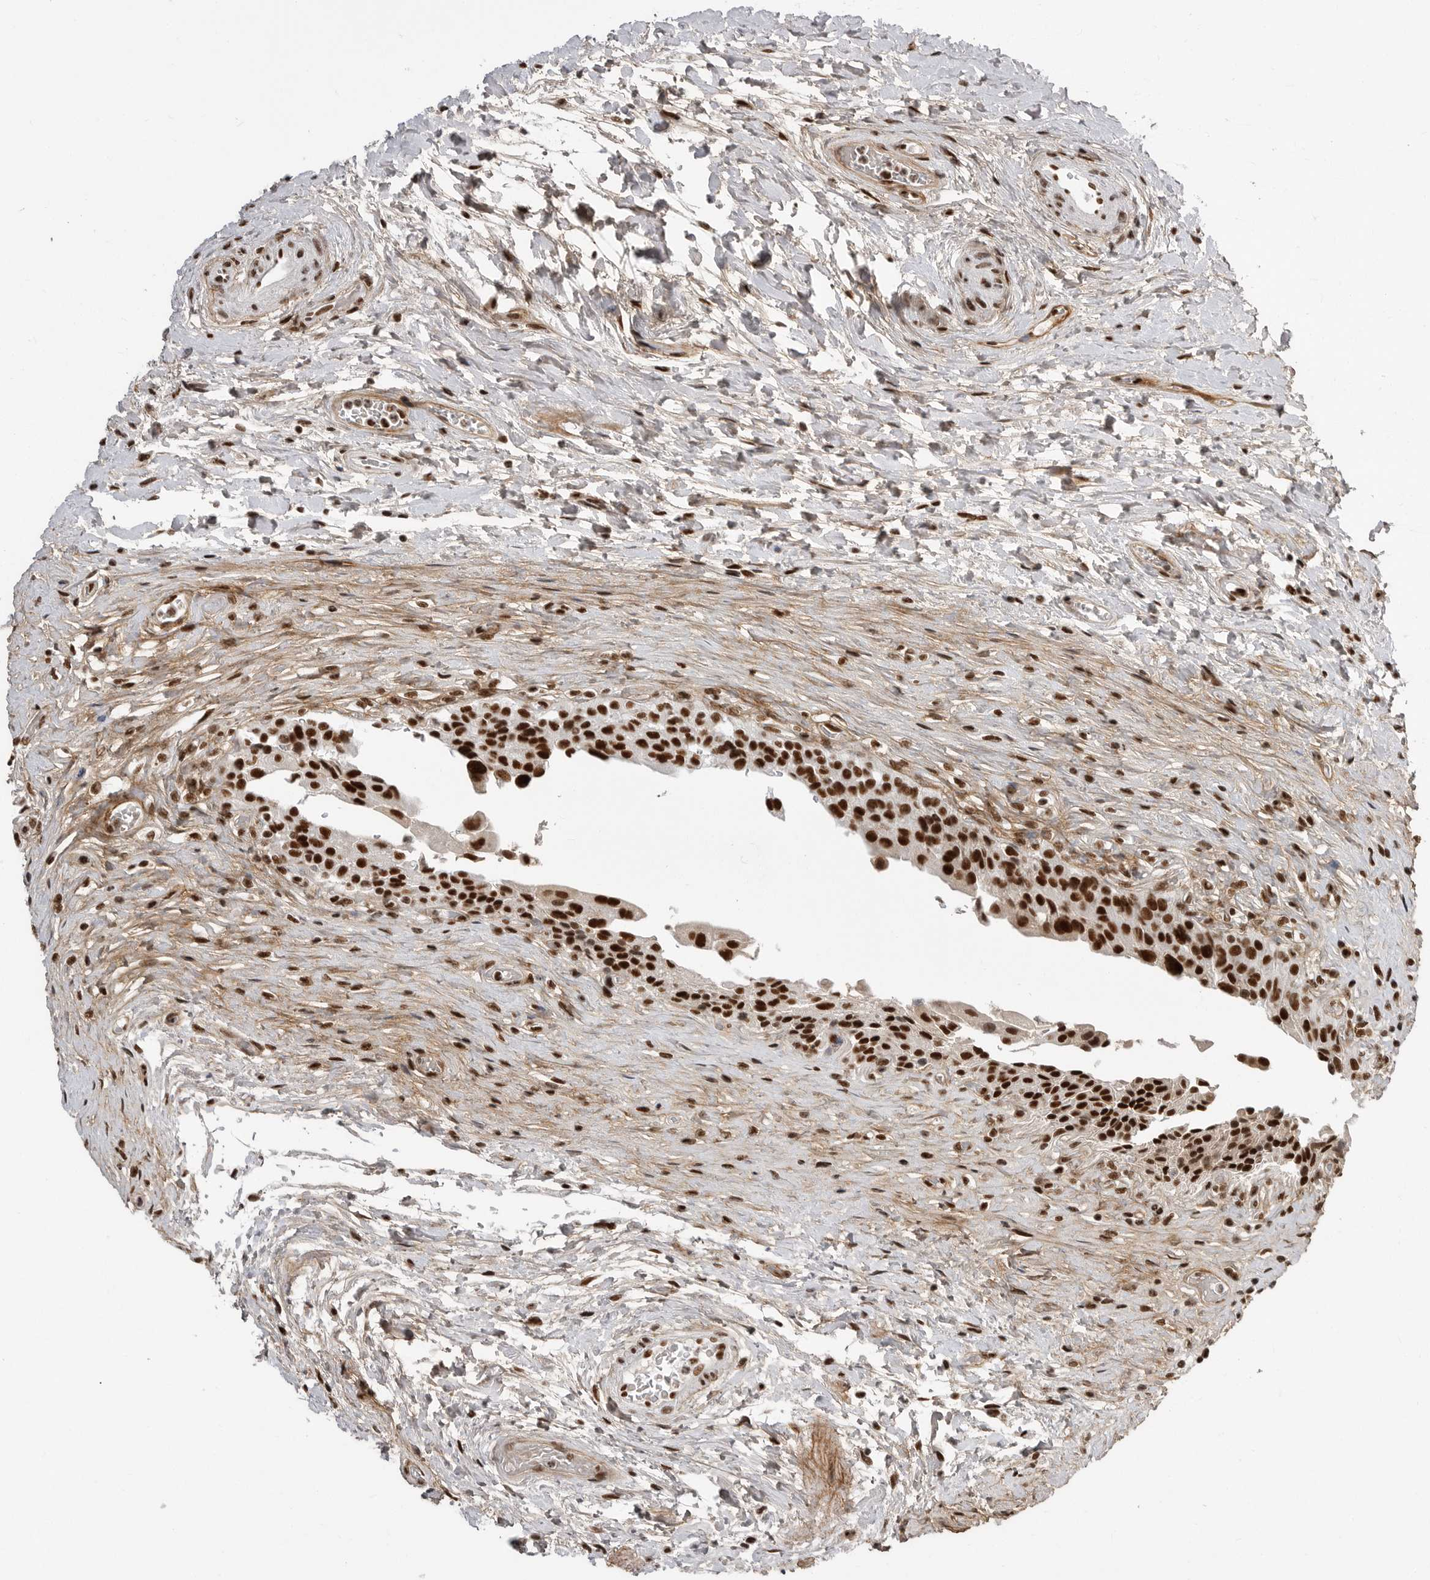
{"staining": {"intensity": "strong", "quantity": ">75%", "location": "nuclear"}, "tissue": "urinary bladder", "cell_type": "Urothelial cells", "image_type": "normal", "snomed": [{"axis": "morphology", "description": "Normal tissue, NOS"}, {"axis": "topography", "description": "Urinary bladder"}], "caption": "Urothelial cells demonstrate strong nuclear positivity in approximately >75% of cells in normal urinary bladder. (IHC, brightfield microscopy, high magnification).", "gene": "PPP1R8", "patient": {"sex": "male", "age": 74}}